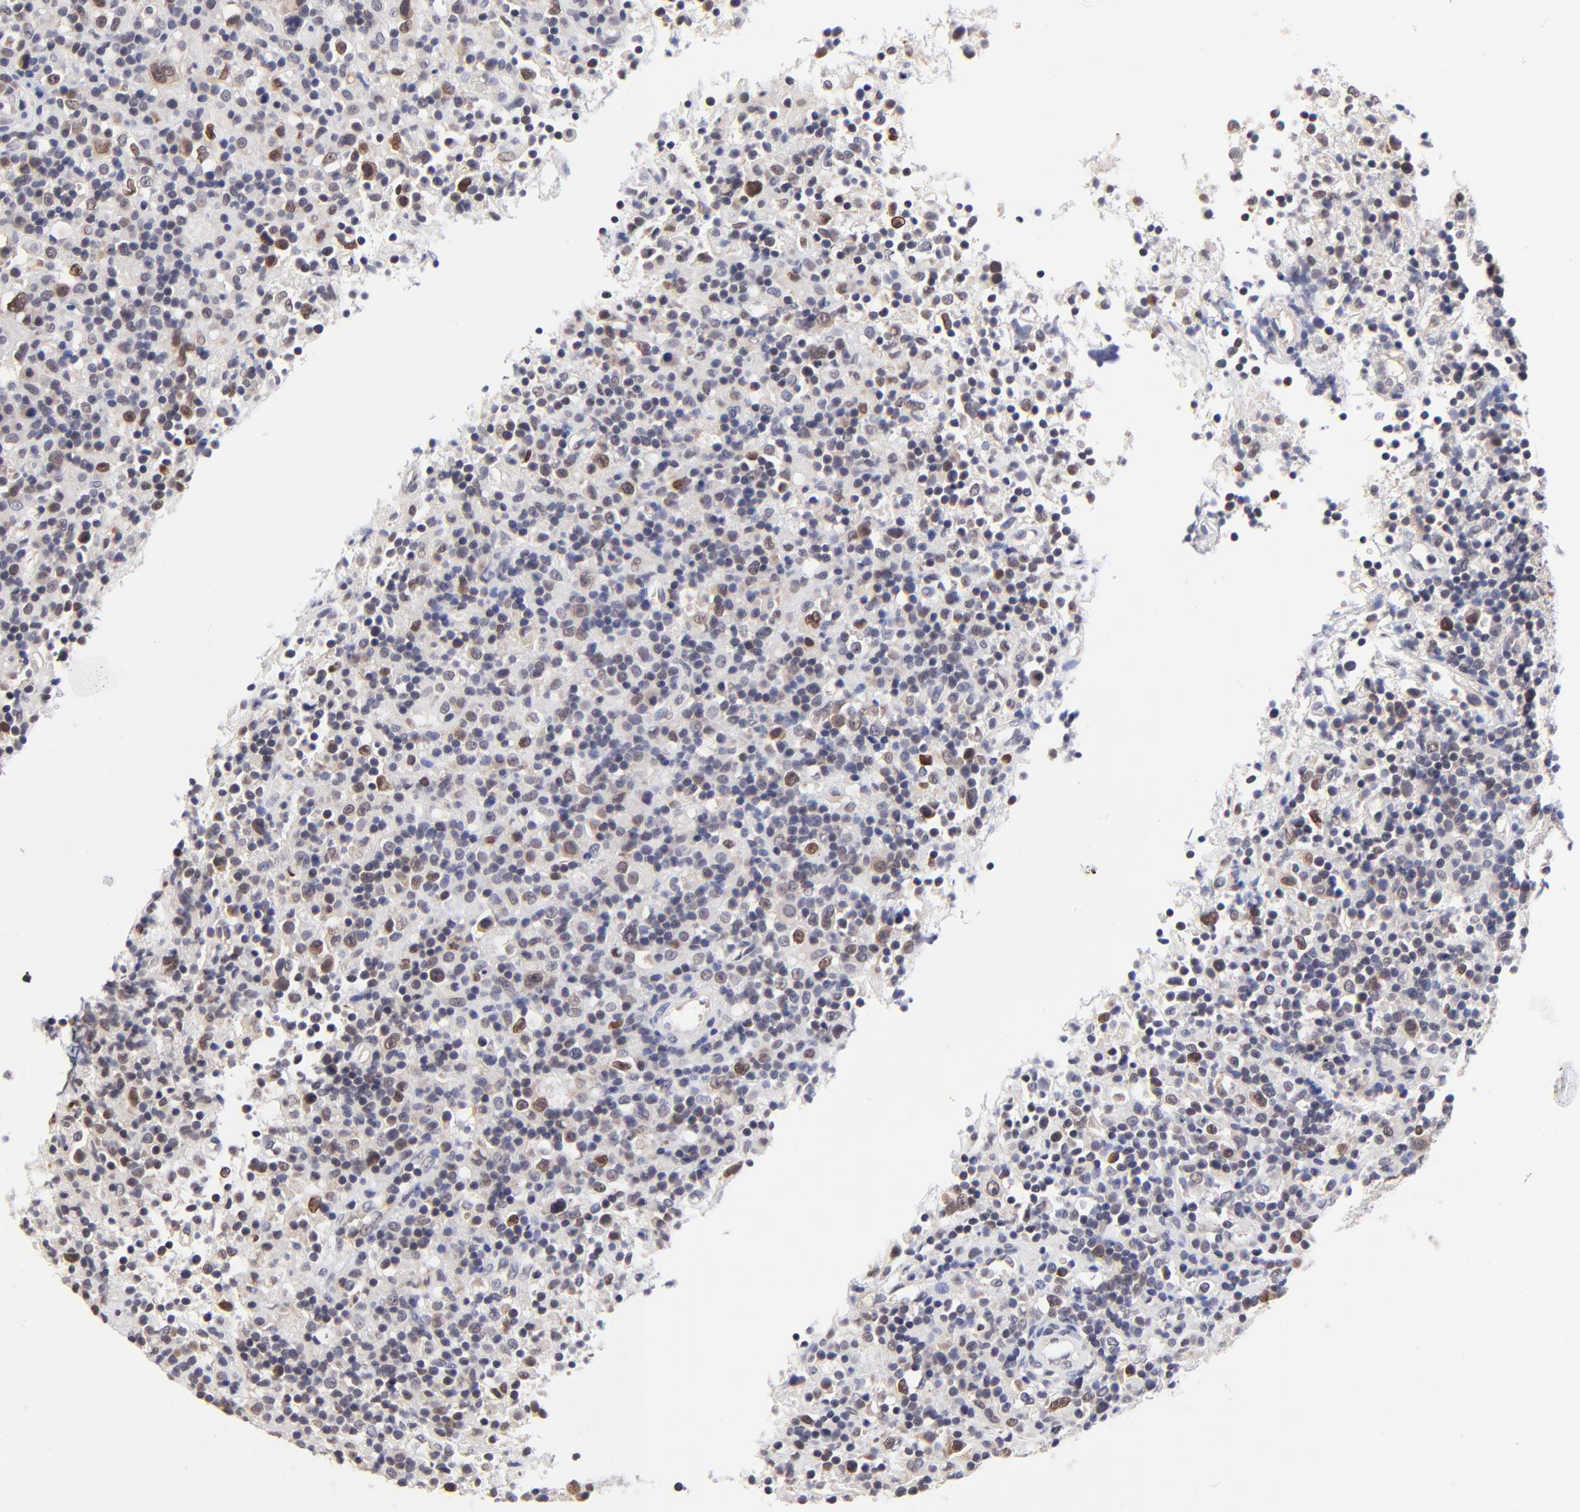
{"staining": {"intensity": "weak", "quantity": "<25%", "location": "cytoplasmic/membranous,nuclear"}, "tissue": "lymphoma", "cell_type": "Tumor cells", "image_type": "cancer", "snomed": [{"axis": "morphology", "description": "Hodgkin's disease, NOS"}, {"axis": "topography", "description": "Lymph node"}], "caption": "This is an IHC histopathology image of lymphoma. There is no staining in tumor cells.", "gene": "FBXO8", "patient": {"sex": "male", "age": 46}}